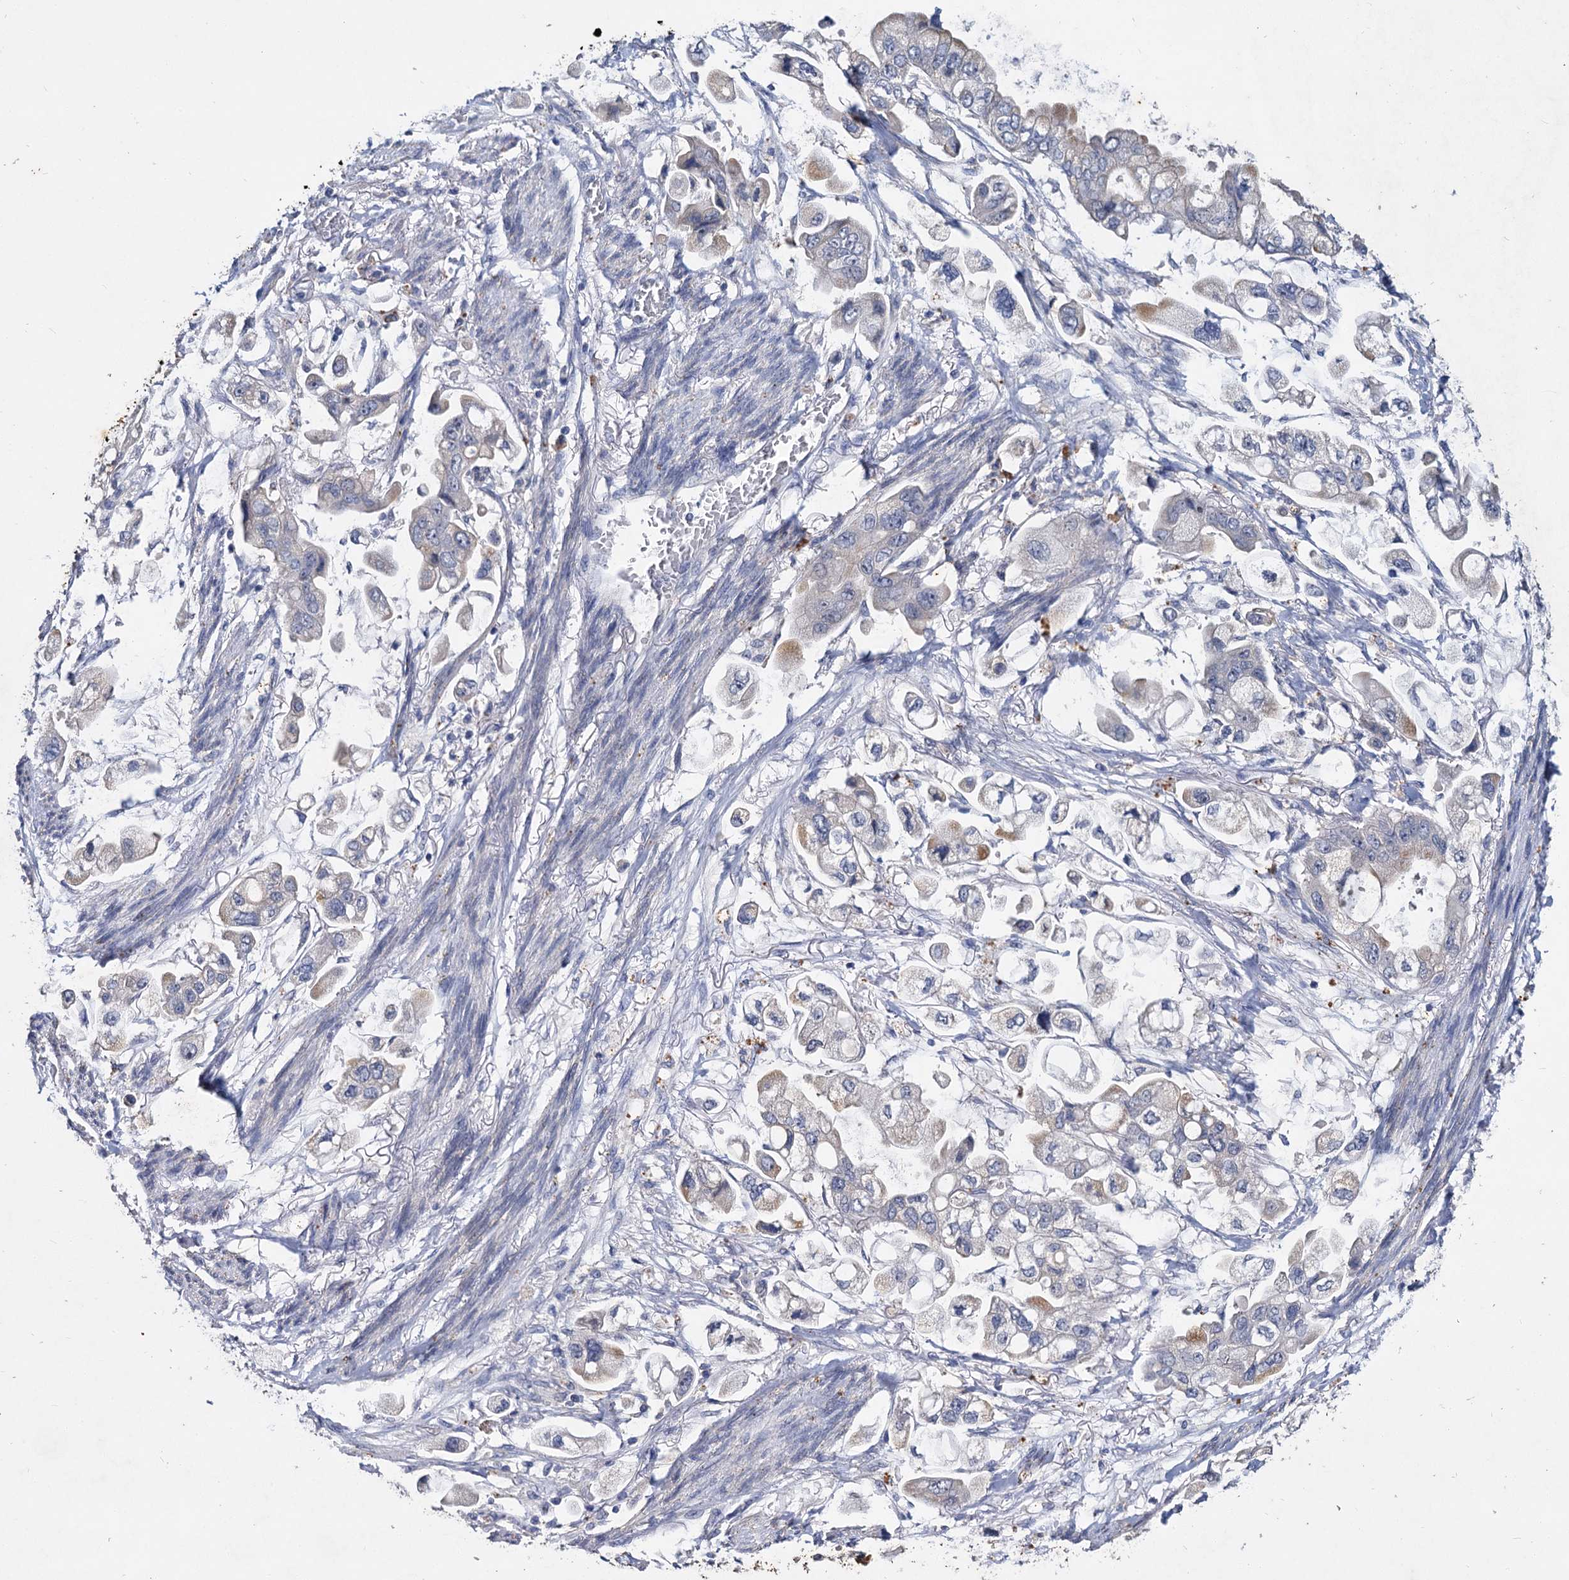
{"staining": {"intensity": "negative", "quantity": "none", "location": "none"}, "tissue": "stomach cancer", "cell_type": "Tumor cells", "image_type": "cancer", "snomed": [{"axis": "morphology", "description": "Adenocarcinoma, NOS"}, {"axis": "topography", "description": "Stomach"}], "caption": "This is a histopathology image of immunohistochemistry staining of stomach adenocarcinoma, which shows no positivity in tumor cells.", "gene": "ATP9A", "patient": {"sex": "male", "age": 62}}